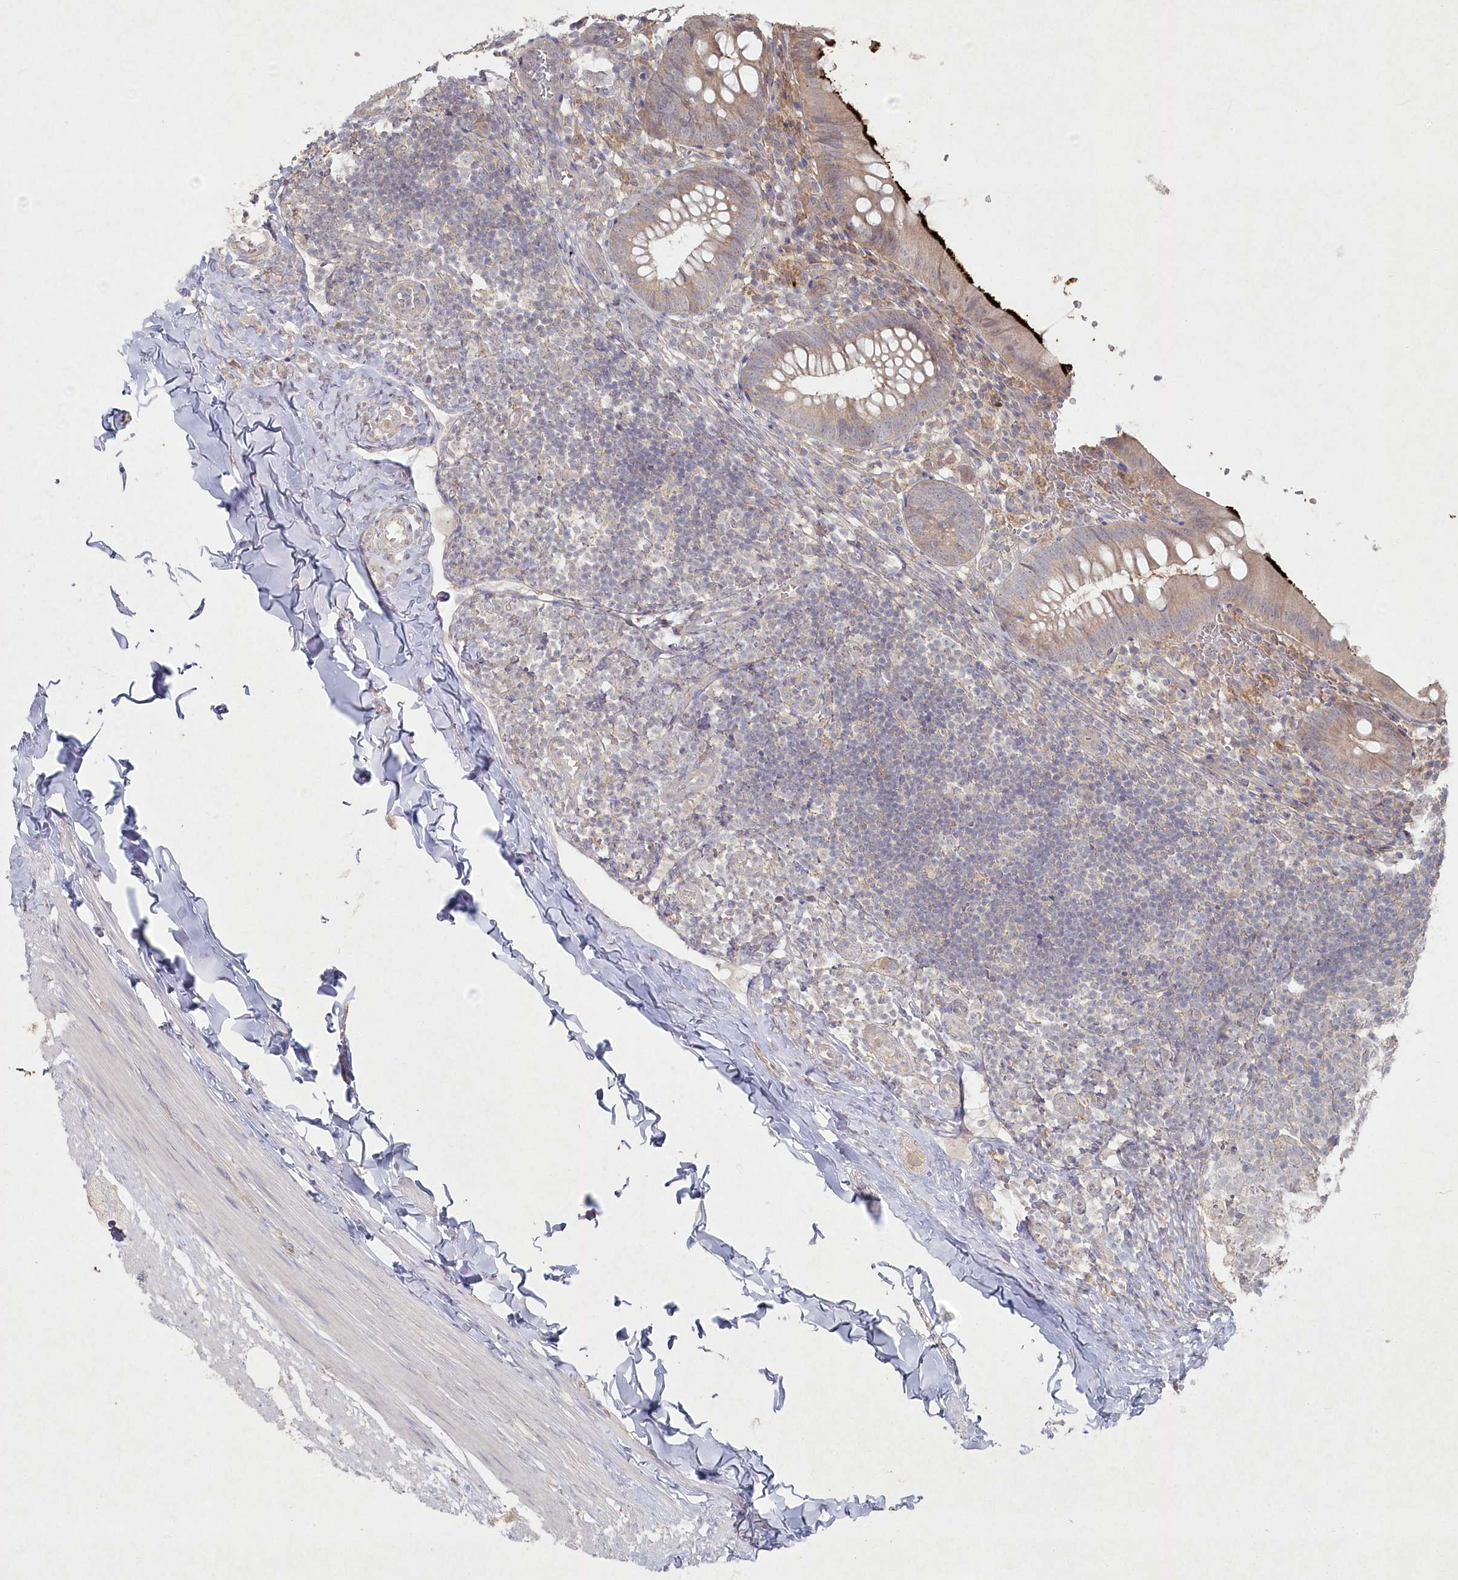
{"staining": {"intensity": "weak", "quantity": "25%-75%", "location": "cytoplasmic/membranous"}, "tissue": "appendix", "cell_type": "Glandular cells", "image_type": "normal", "snomed": [{"axis": "morphology", "description": "Normal tissue, NOS"}, {"axis": "topography", "description": "Appendix"}], "caption": "This image reveals IHC staining of unremarkable appendix, with low weak cytoplasmic/membranous positivity in approximately 25%-75% of glandular cells.", "gene": "TGFBRAP1", "patient": {"sex": "male", "age": 8}}